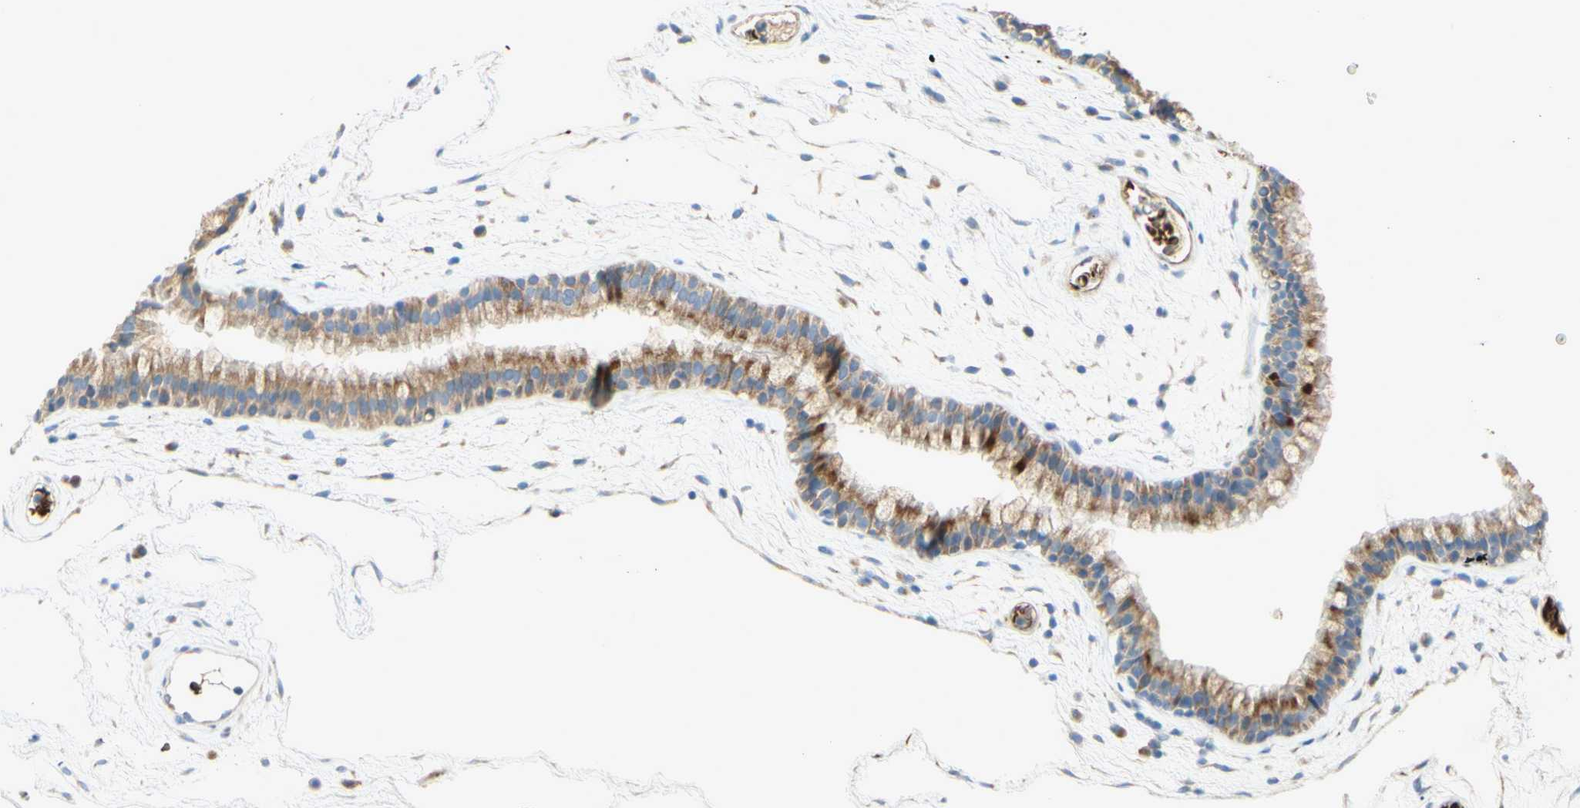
{"staining": {"intensity": "moderate", "quantity": ">75%", "location": "cytoplasmic/membranous"}, "tissue": "nasopharynx", "cell_type": "Respiratory epithelial cells", "image_type": "normal", "snomed": [{"axis": "morphology", "description": "Normal tissue, NOS"}, {"axis": "morphology", "description": "Inflammation, NOS"}, {"axis": "topography", "description": "Nasopharynx"}], "caption": "Protein expression by immunohistochemistry displays moderate cytoplasmic/membranous staining in about >75% of respiratory epithelial cells in unremarkable nasopharynx. (Stains: DAB in brown, nuclei in blue, Microscopy: brightfield microscopy at high magnification).", "gene": "GAN", "patient": {"sex": "male", "age": 48}}